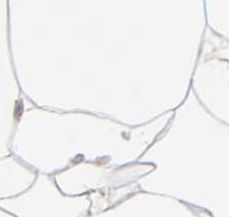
{"staining": {"intensity": "negative", "quantity": "none", "location": "none"}, "tissue": "adipose tissue", "cell_type": "Adipocytes", "image_type": "normal", "snomed": [{"axis": "morphology", "description": "Normal tissue, NOS"}, {"axis": "morphology", "description": "Duct carcinoma"}, {"axis": "topography", "description": "Breast"}, {"axis": "topography", "description": "Adipose tissue"}], "caption": "Immunohistochemistry micrograph of normal adipose tissue: adipose tissue stained with DAB (3,3'-diaminobenzidine) shows no significant protein positivity in adipocytes. (Stains: DAB (3,3'-diaminobenzidine) immunohistochemistry (IHC) with hematoxylin counter stain, Microscopy: brightfield microscopy at high magnification).", "gene": "RUNX1", "patient": {"sex": "female", "age": 37}}